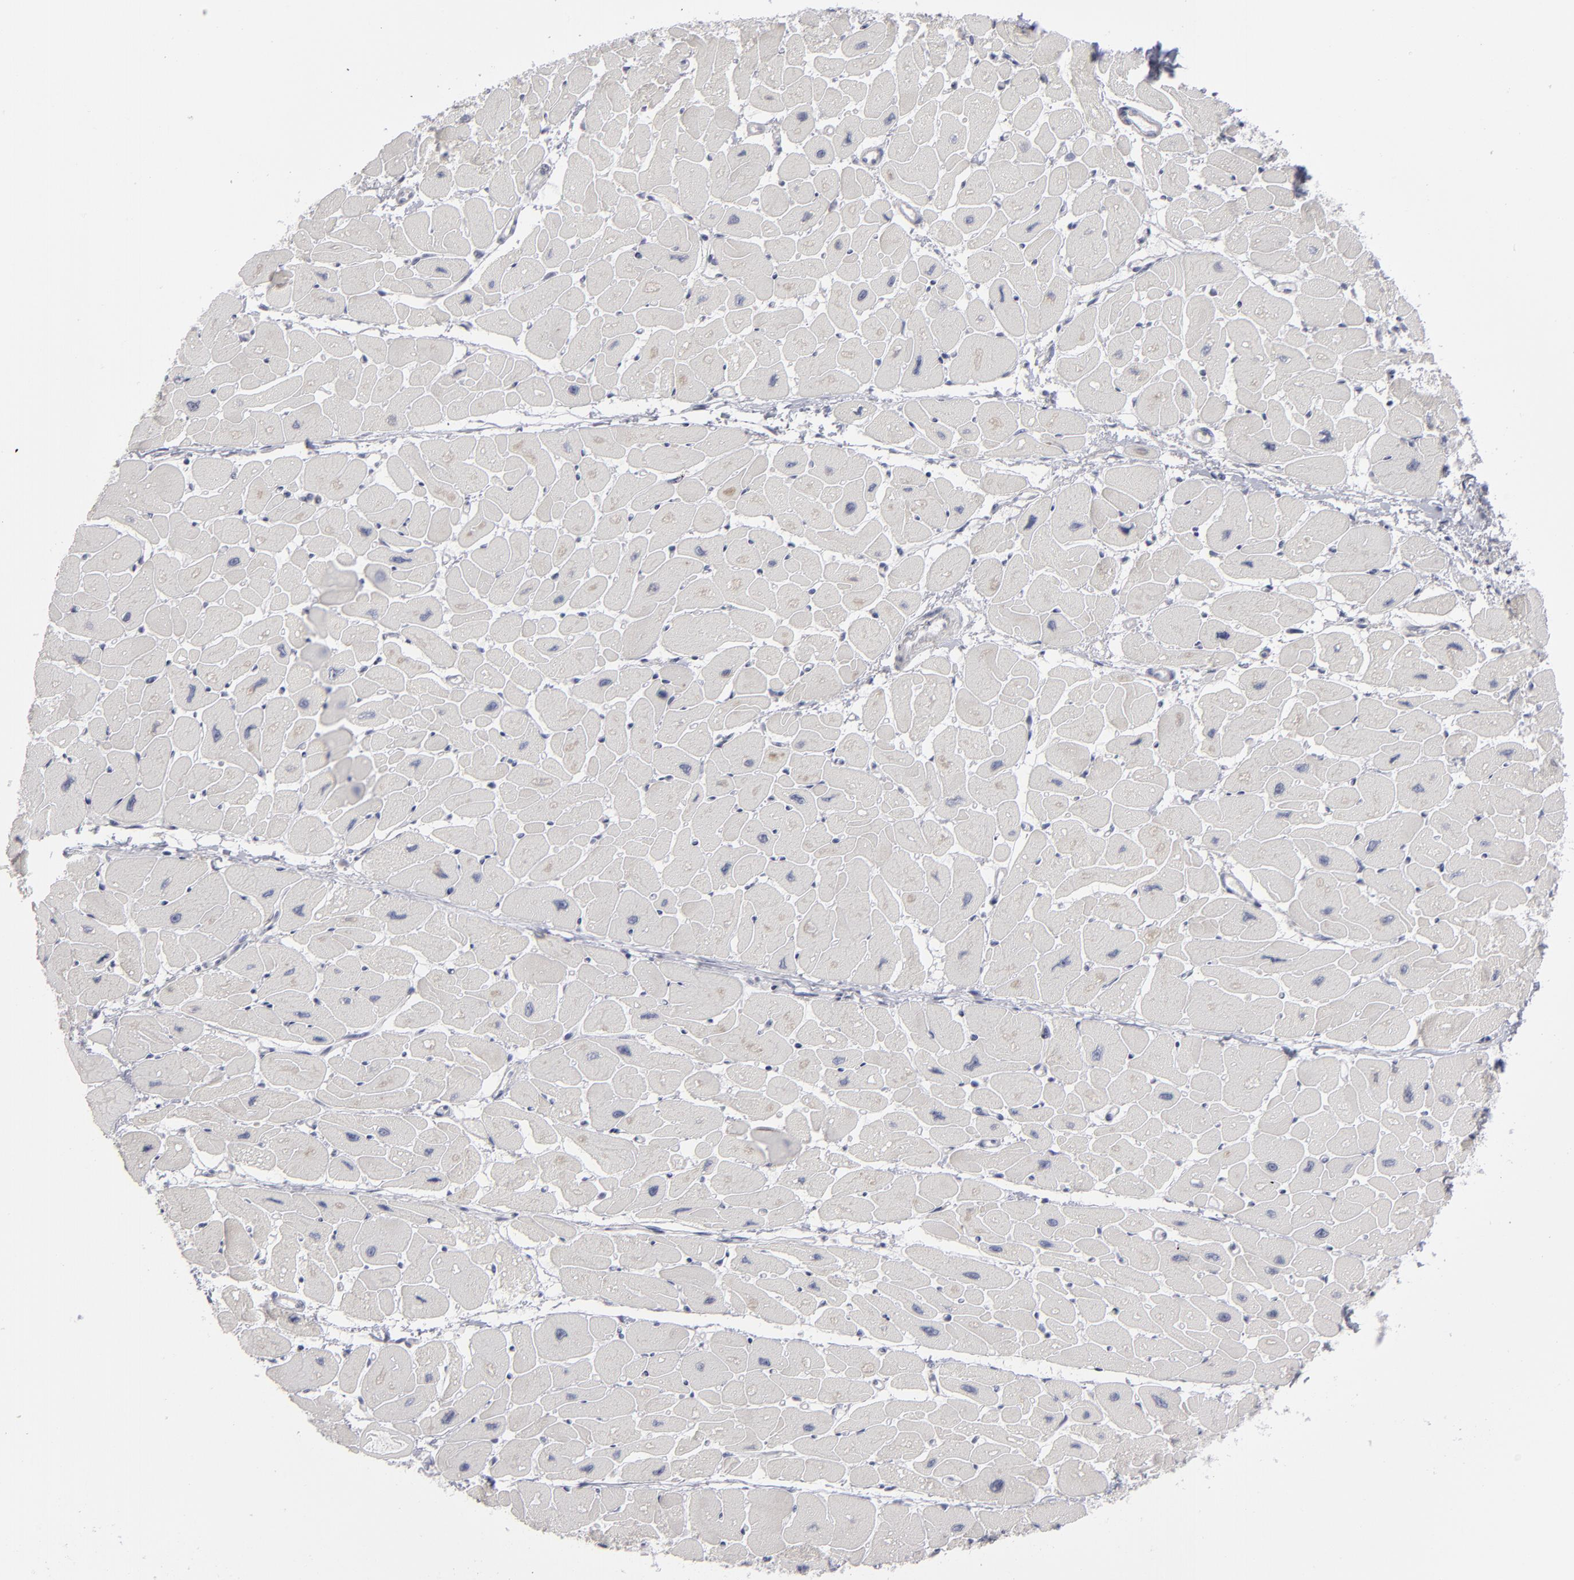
{"staining": {"intensity": "negative", "quantity": "none", "location": "none"}, "tissue": "heart muscle", "cell_type": "Cardiomyocytes", "image_type": "normal", "snomed": [{"axis": "morphology", "description": "Normal tissue, NOS"}, {"axis": "topography", "description": "Heart"}], "caption": "IHC photomicrograph of benign heart muscle stained for a protein (brown), which displays no expression in cardiomyocytes.", "gene": "KIAA1210", "patient": {"sex": "female", "age": 54}}